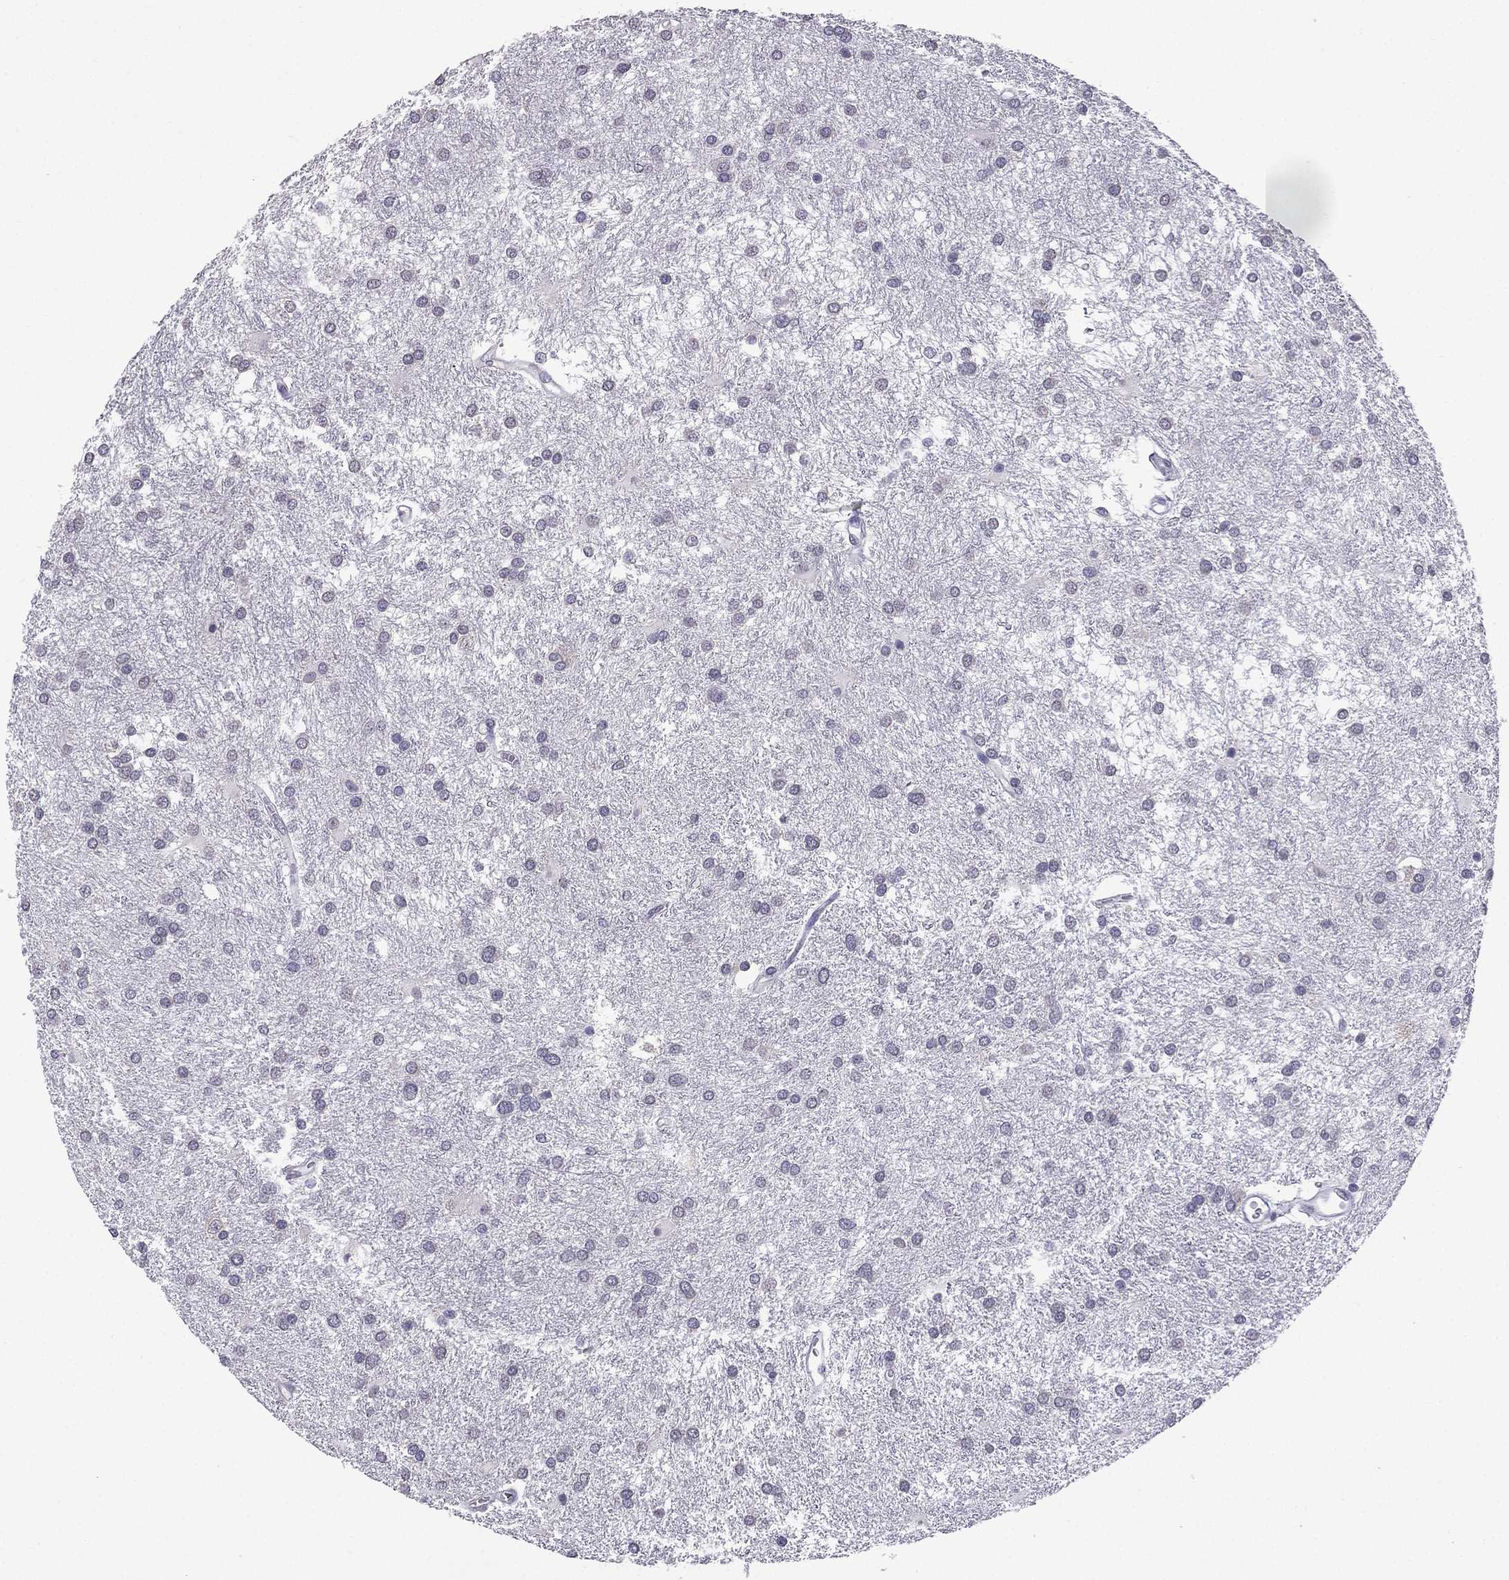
{"staining": {"intensity": "negative", "quantity": "none", "location": "none"}, "tissue": "glioma", "cell_type": "Tumor cells", "image_type": "cancer", "snomed": [{"axis": "morphology", "description": "Glioma, malignant, Low grade"}, {"axis": "topography", "description": "Brain"}], "caption": "Glioma was stained to show a protein in brown. There is no significant positivity in tumor cells.", "gene": "SCG5", "patient": {"sex": "female", "age": 32}}